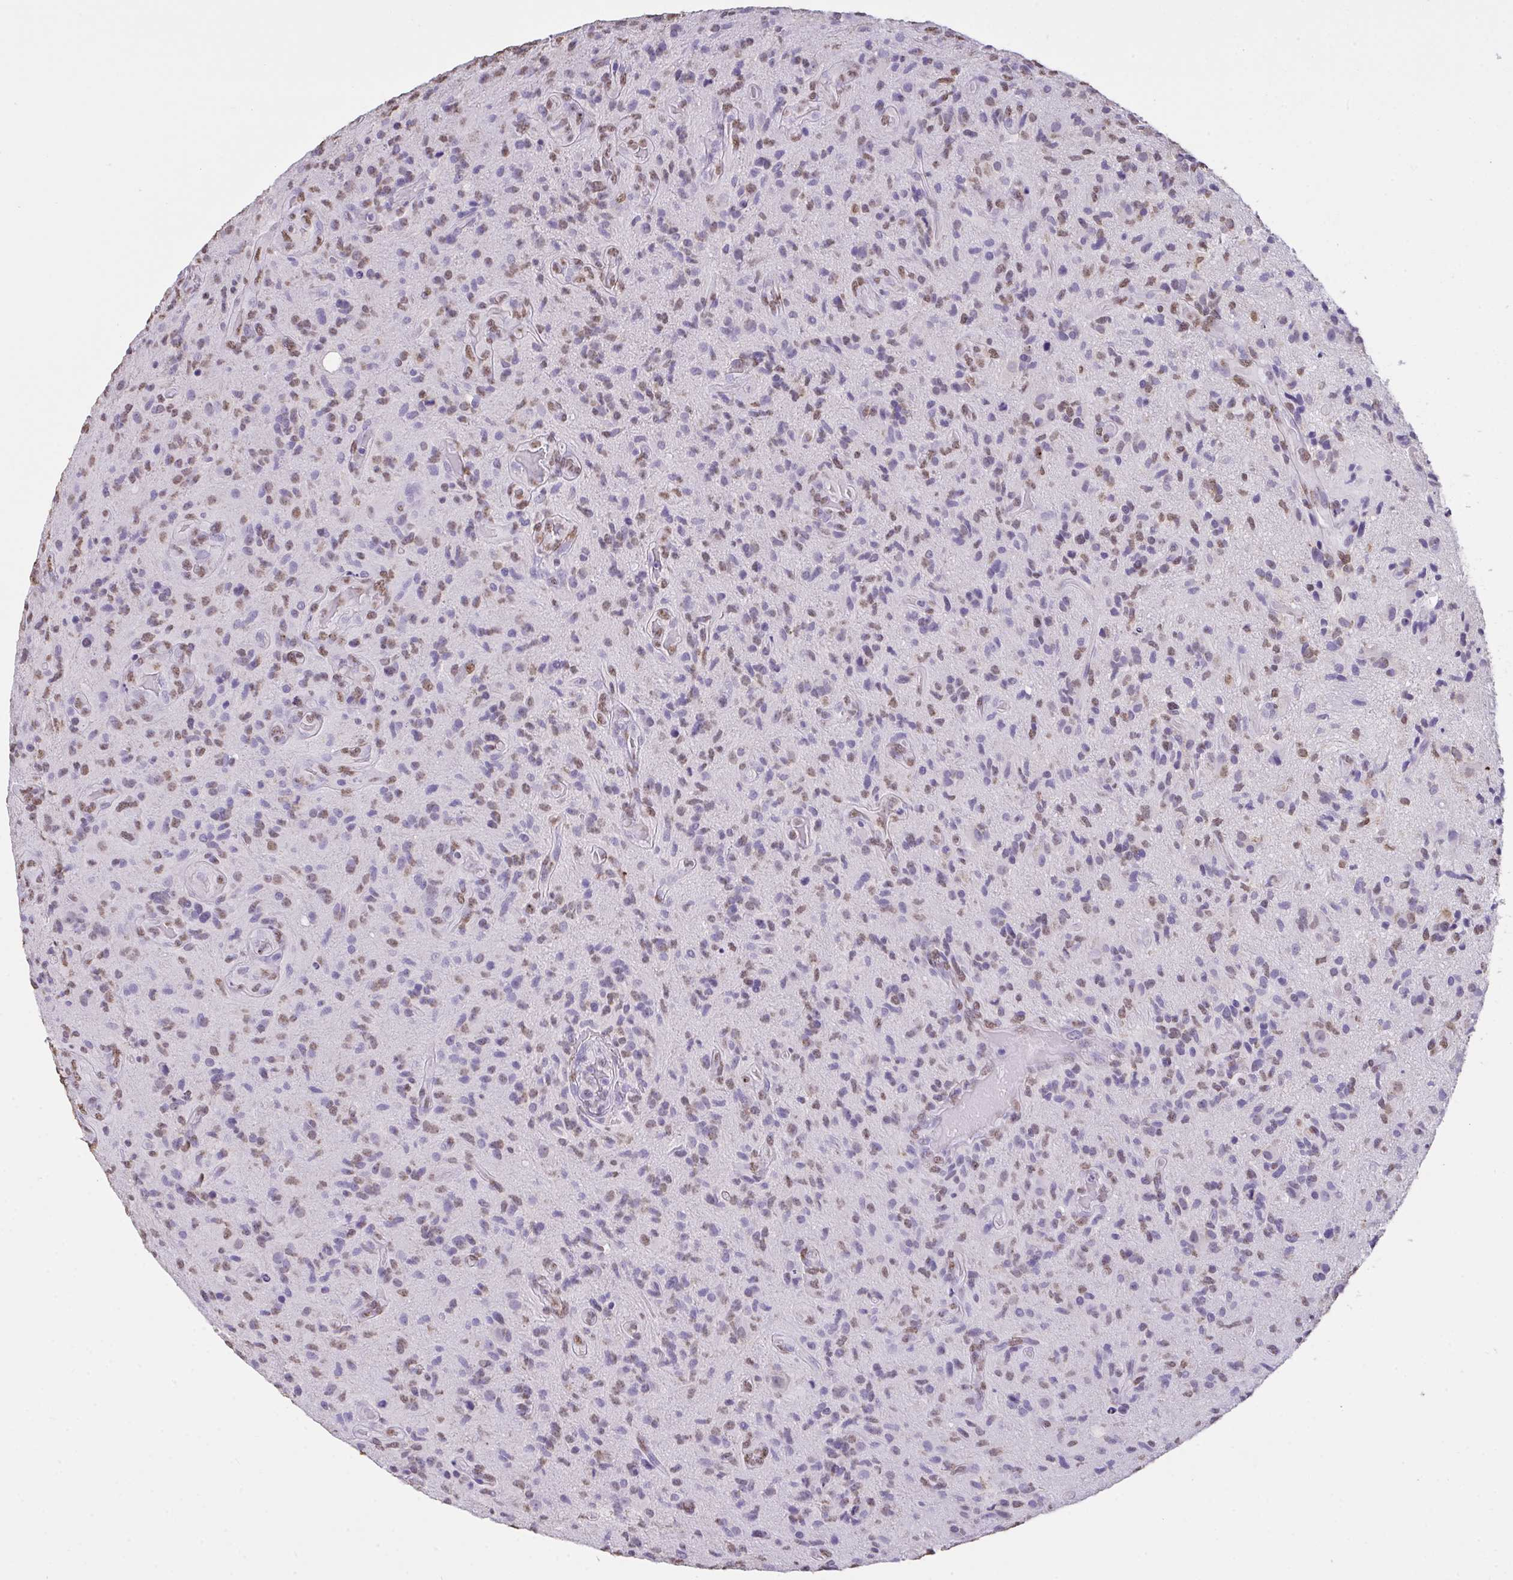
{"staining": {"intensity": "moderate", "quantity": "25%-75%", "location": "nuclear"}, "tissue": "glioma", "cell_type": "Tumor cells", "image_type": "cancer", "snomed": [{"axis": "morphology", "description": "Glioma, malignant, High grade"}, {"axis": "topography", "description": "Brain"}], "caption": "Glioma was stained to show a protein in brown. There is medium levels of moderate nuclear positivity in approximately 25%-75% of tumor cells.", "gene": "SEMA6B", "patient": {"sex": "male", "age": 55}}